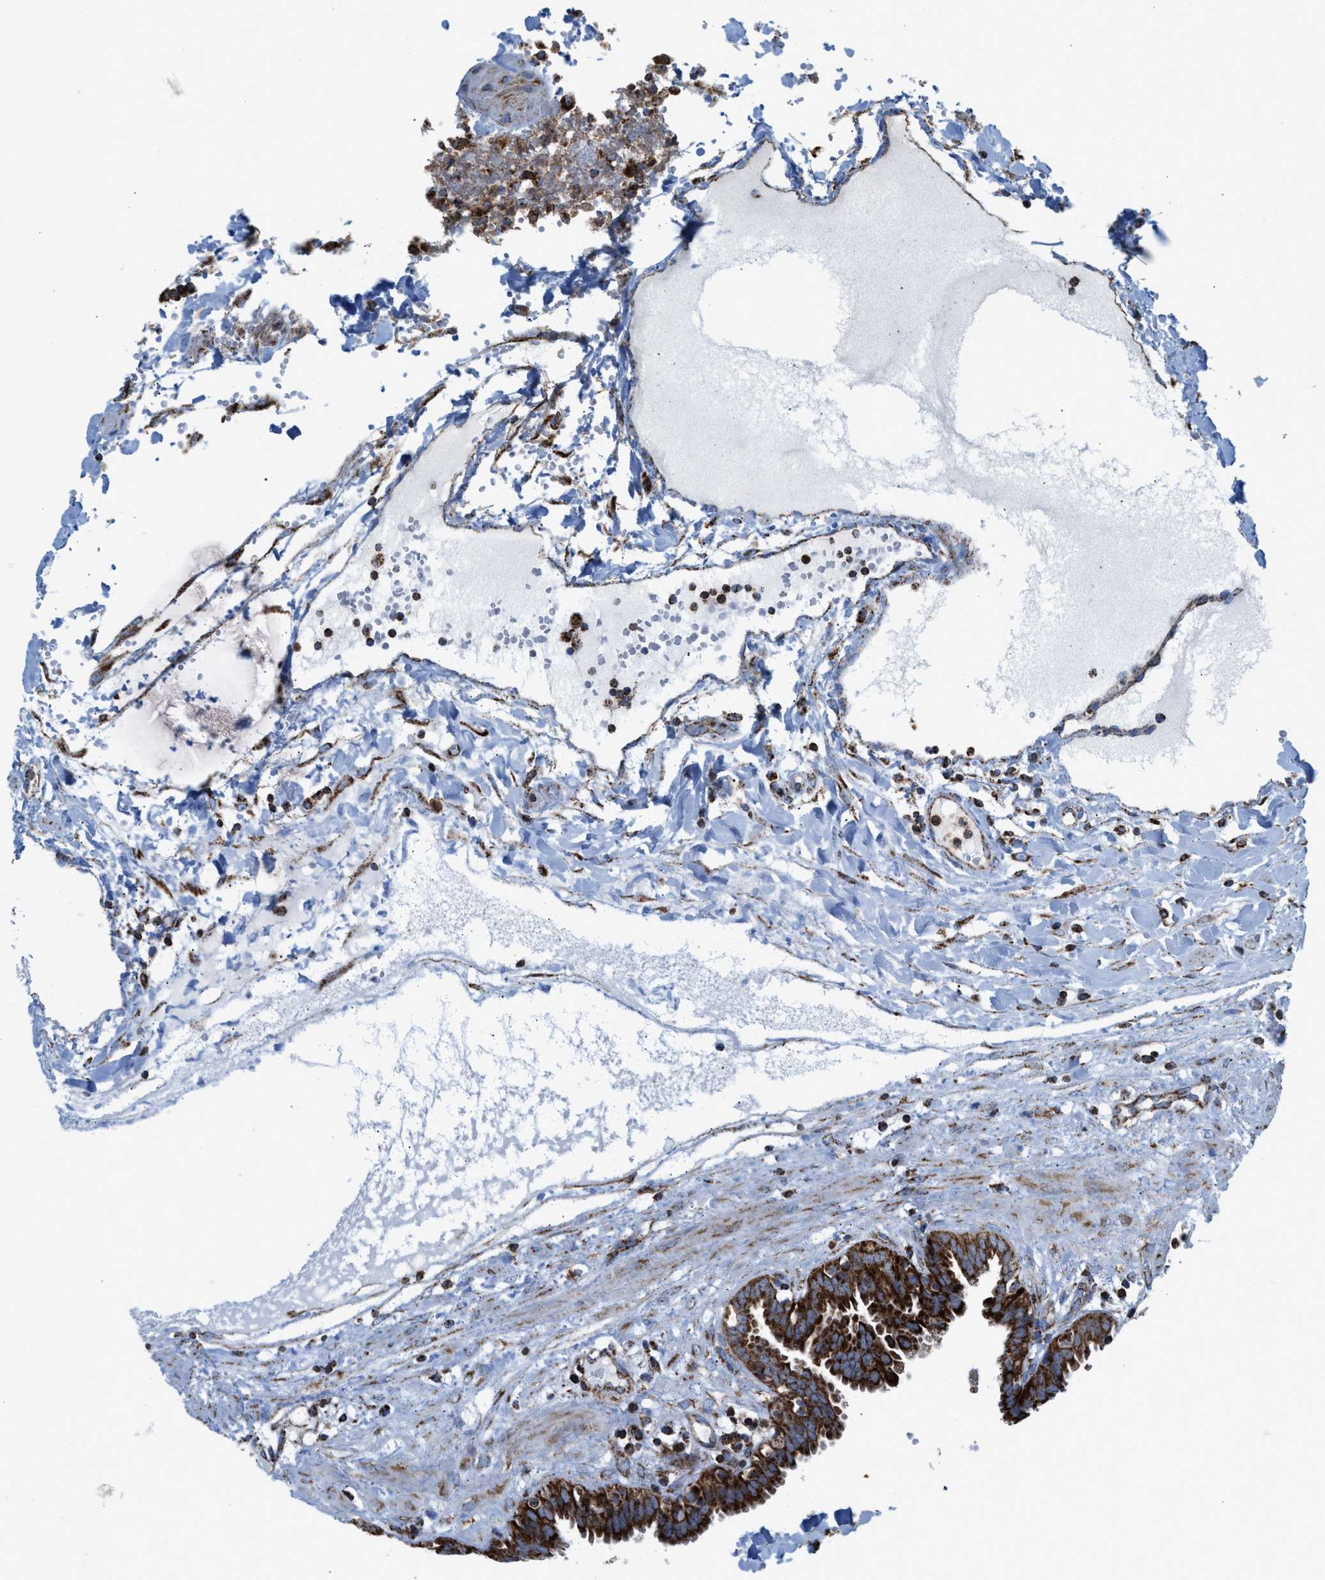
{"staining": {"intensity": "strong", "quantity": ">75%", "location": "cytoplasmic/membranous"}, "tissue": "fallopian tube", "cell_type": "Glandular cells", "image_type": "normal", "snomed": [{"axis": "morphology", "description": "Normal tissue, NOS"}, {"axis": "topography", "description": "Fallopian tube"}, {"axis": "topography", "description": "Placenta"}], "caption": "Human fallopian tube stained with a protein marker demonstrates strong staining in glandular cells.", "gene": "ECHS1", "patient": {"sex": "female", "age": 32}}